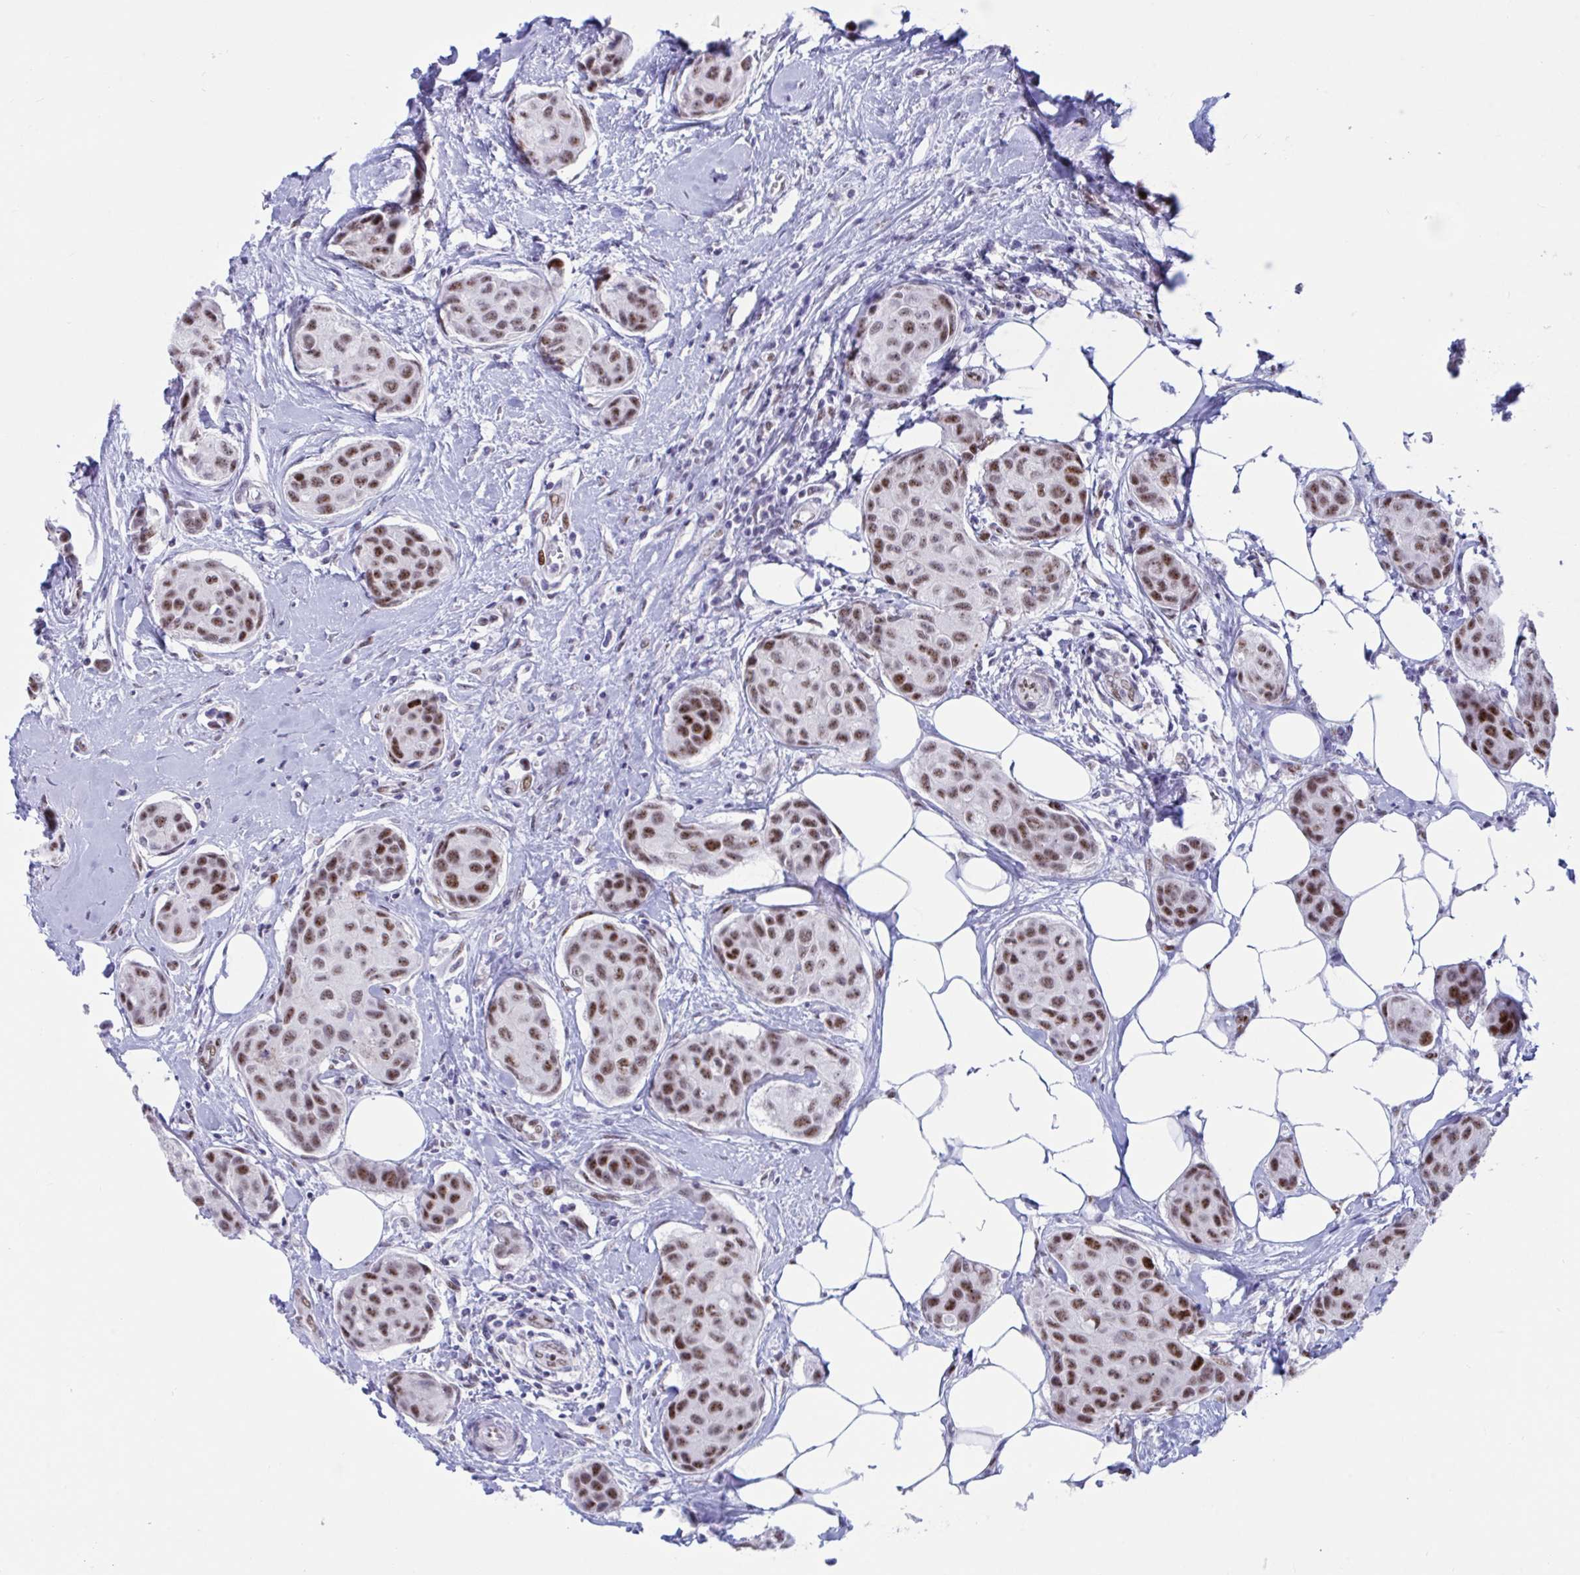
{"staining": {"intensity": "moderate", "quantity": ">75%", "location": "nuclear"}, "tissue": "breast cancer", "cell_type": "Tumor cells", "image_type": "cancer", "snomed": [{"axis": "morphology", "description": "Duct carcinoma"}, {"axis": "topography", "description": "Breast"}, {"axis": "topography", "description": "Lymph node"}], "caption": "Immunohistochemical staining of breast cancer (intraductal carcinoma) shows moderate nuclear protein positivity in approximately >75% of tumor cells.", "gene": "IKZF2", "patient": {"sex": "female", "age": 80}}